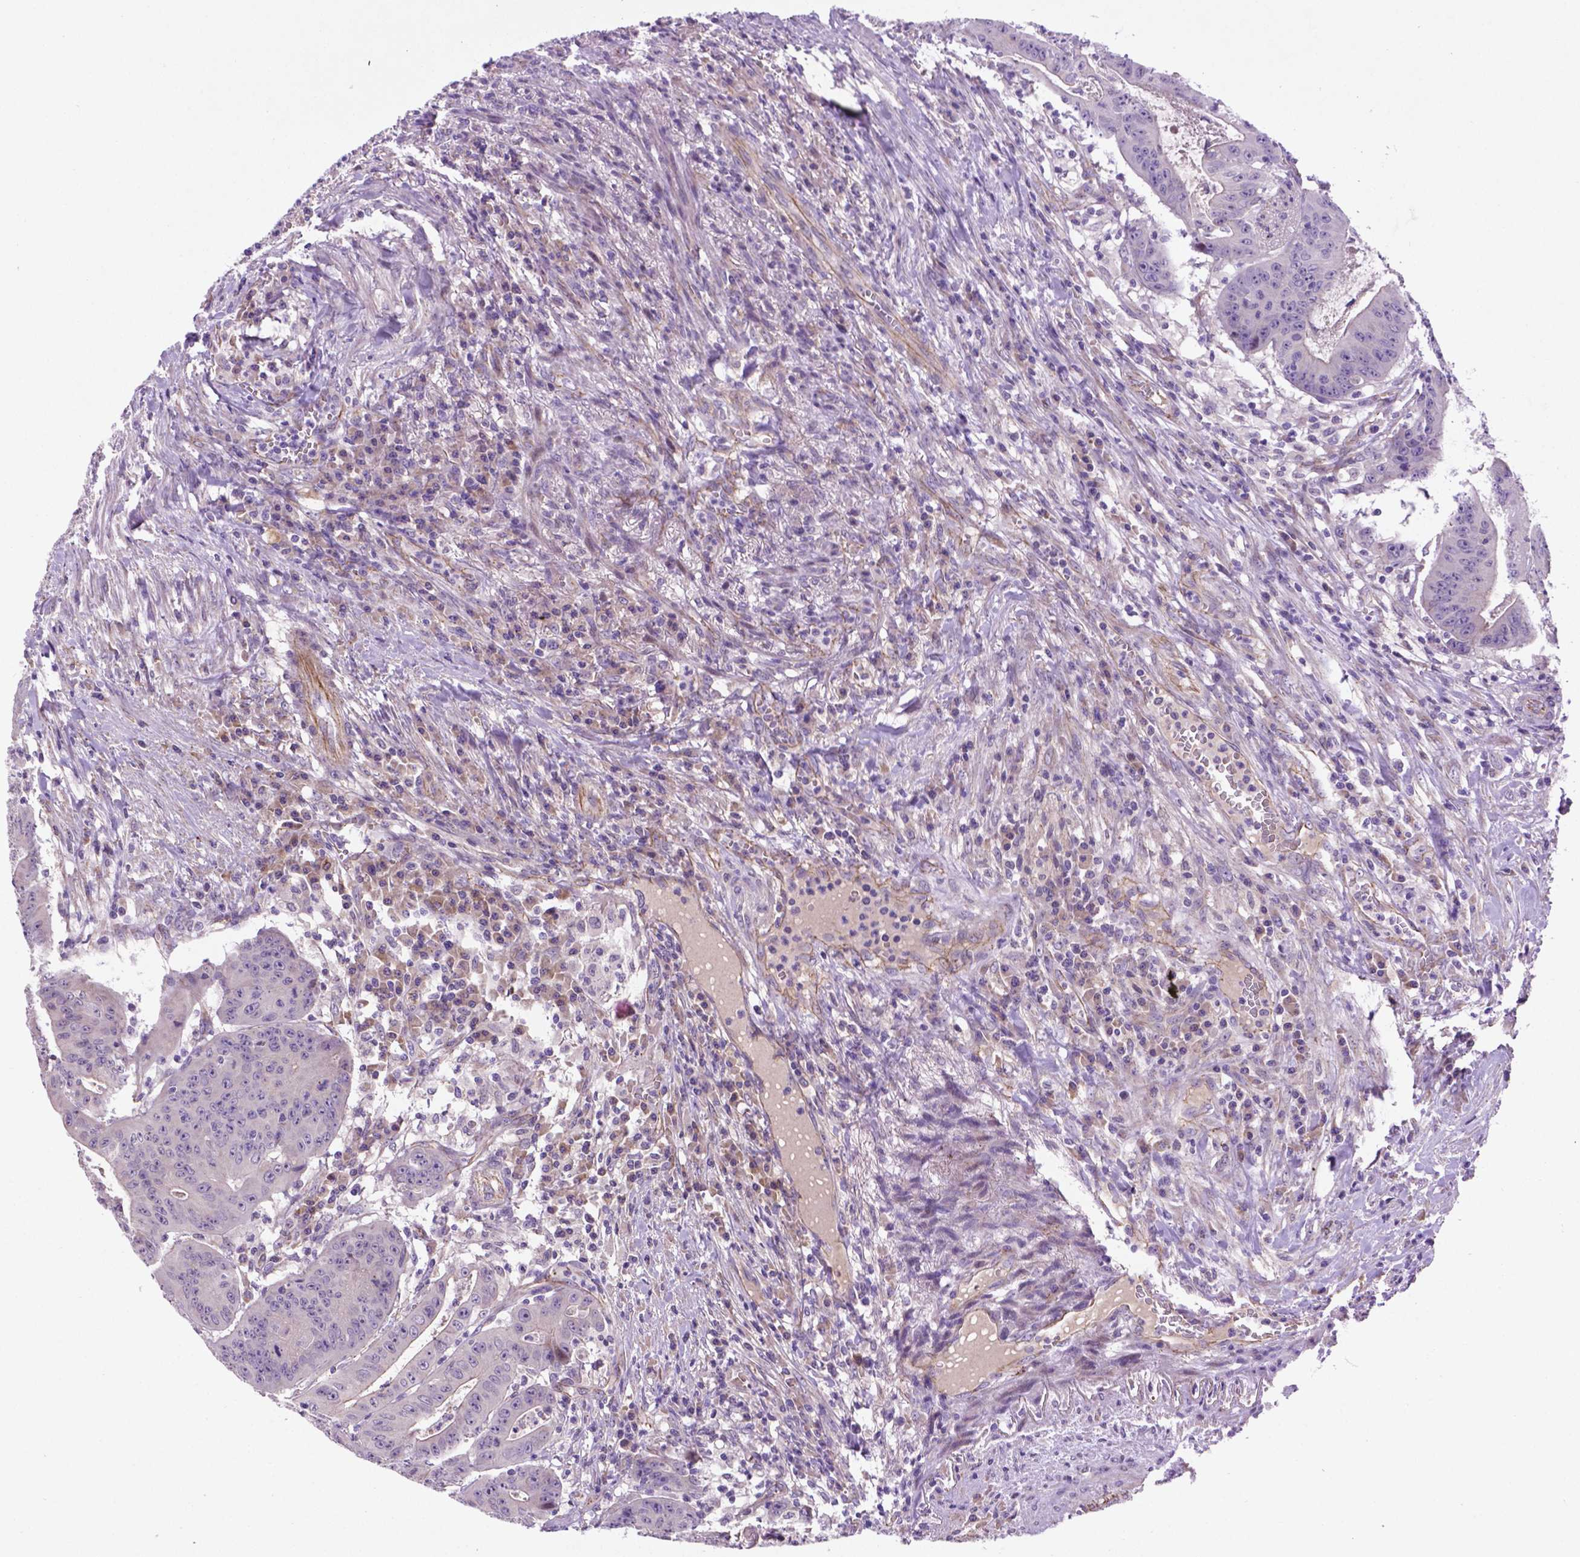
{"staining": {"intensity": "negative", "quantity": "none", "location": "none"}, "tissue": "colorectal cancer", "cell_type": "Tumor cells", "image_type": "cancer", "snomed": [{"axis": "morphology", "description": "Adenocarcinoma, NOS"}, {"axis": "topography", "description": "Colon"}], "caption": "Immunohistochemical staining of colorectal cancer reveals no significant expression in tumor cells.", "gene": "CCER2", "patient": {"sex": "male", "age": 33}}